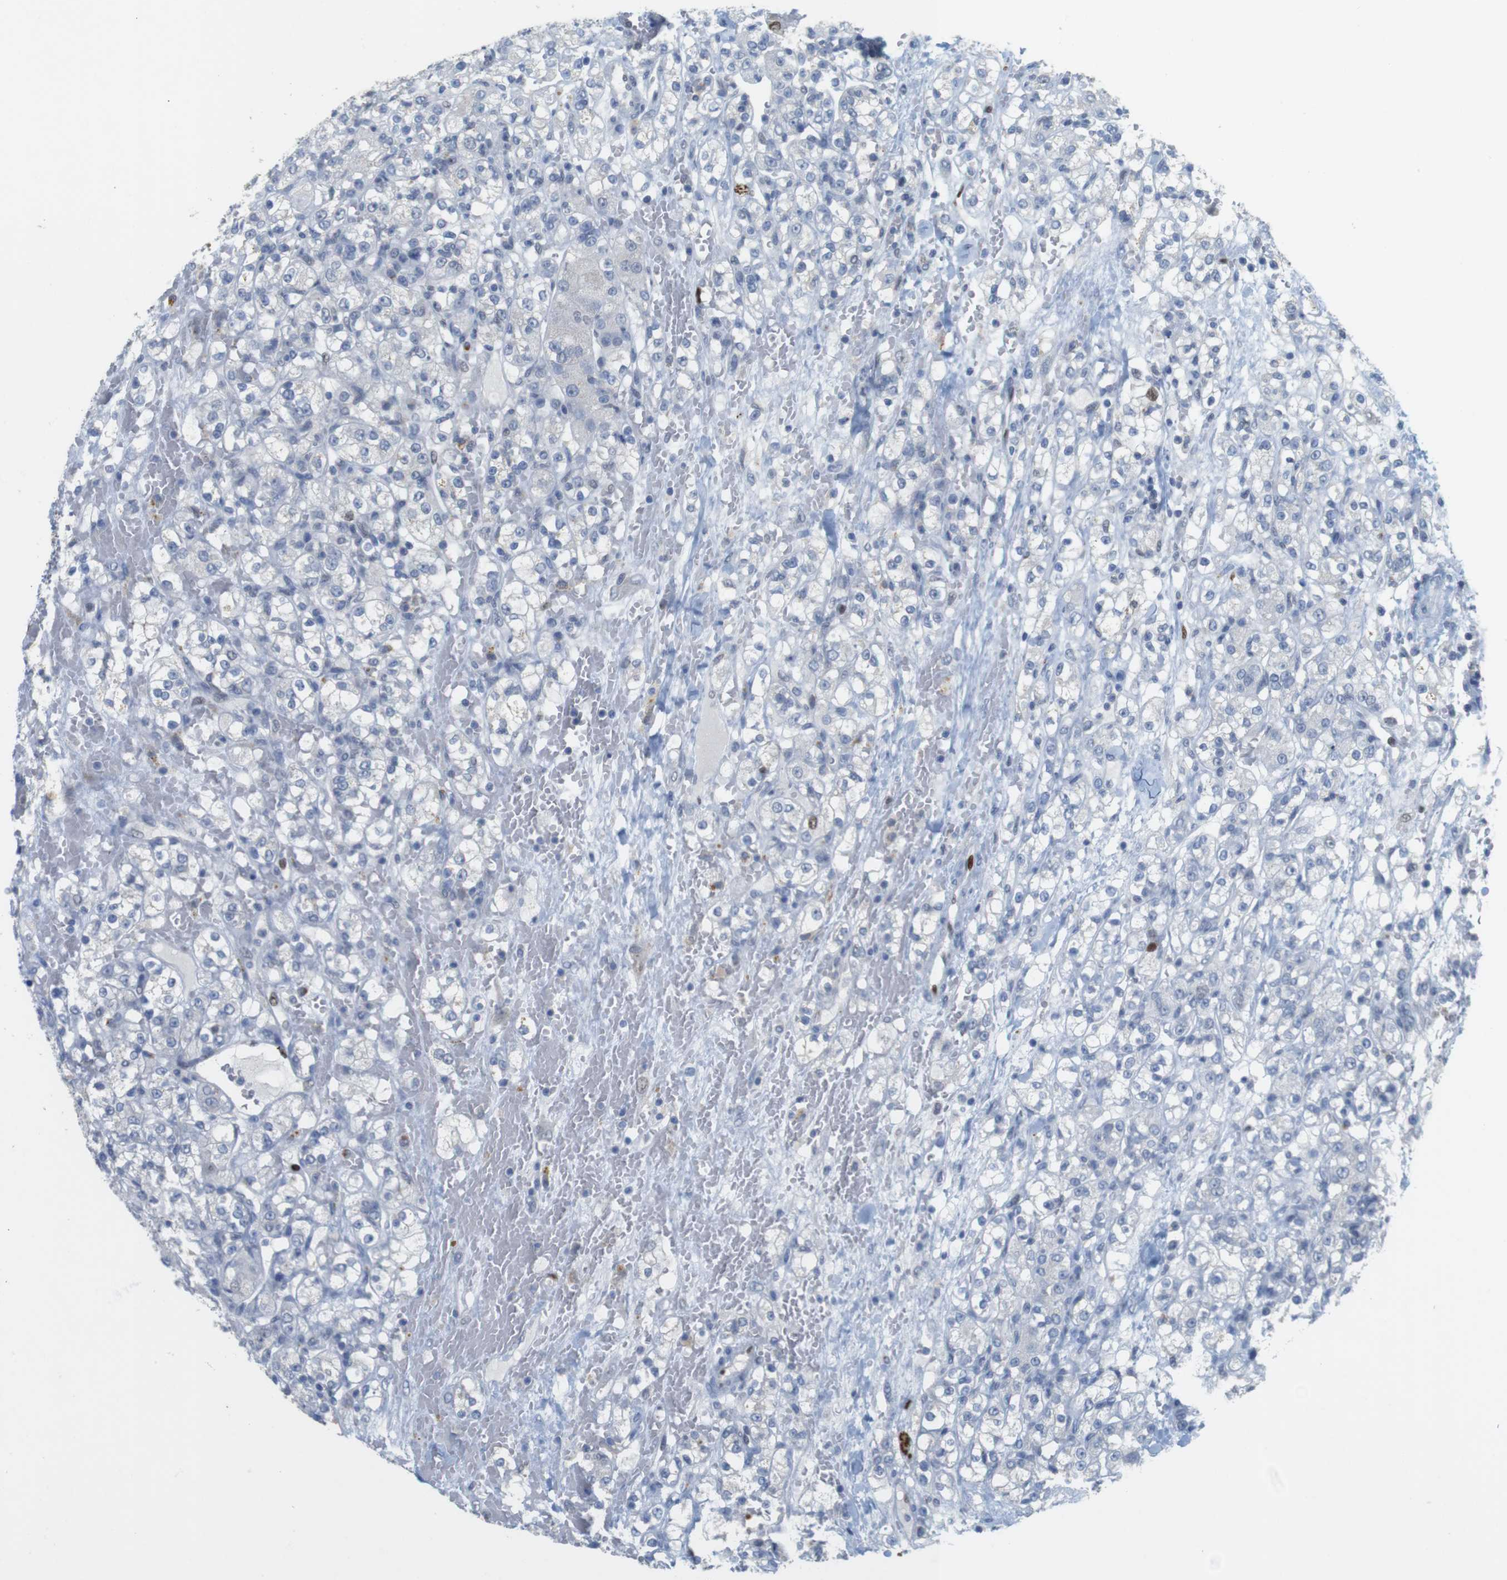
{"staining": {"intensity": "negative", "quantity": "none", "location": "none"}, "tissue": "renal cancer", "cell_type": "Tumor cells", "image_type": "cancer", "snomed": [{"axis": "morphology", "description": "Normal tissue, NOS"}, {"axis": "morphology", "description": "Adenocarcinoma, NOS"}, {"axis": "topography", "description": "Kidney"}], "caption": "There is no significant expression in tumor cells of renal cancer (adenocarcinoma). Brightfield microscopy of immunohistochemistry (IHC) stained with DAB (3,3'-diaminobenzidine) (brown) and hematoxylin (blue), captured at high magnification.", "gene": "KPNA2", "patient": {"sex": "male", "age": 61}}